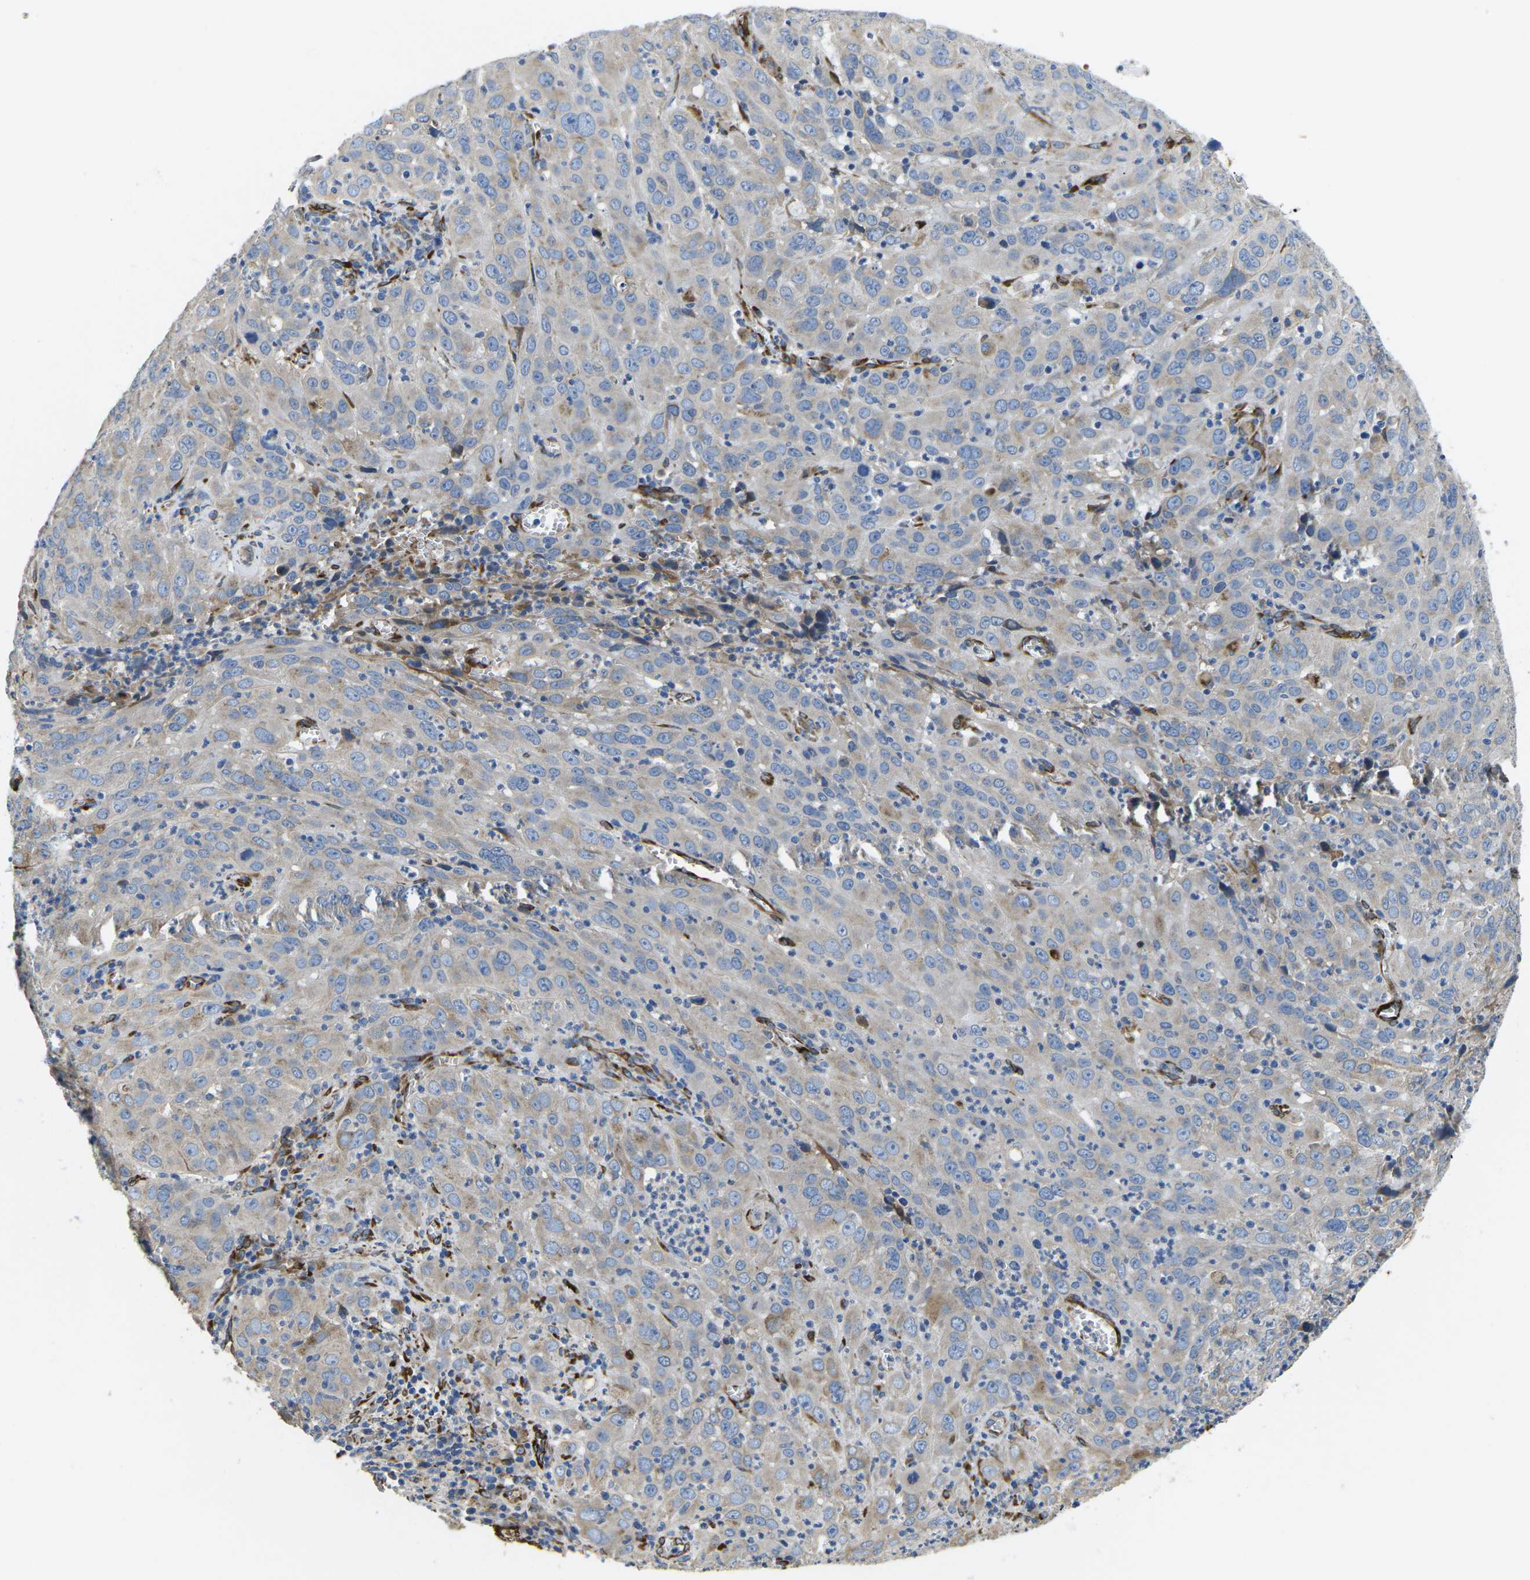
{"staining": {"intensity": "weak", "quantity": "<25%", "location": "cytoplasmic/membranous"}, "tissue": "cervical cancer", "cell_type": "Tumor cells", "image_type": "cancer", "snomed": [{"axis": "morphology", "description": "Squamous cell carcinoma, NOS"}, {"axis": "topography", "description": "Cervix"}], "caption": "Immunohistochemistry (IHC) photomicrograph of squamous cell carcinoma (cervical) stained for a protein (brown), which demonstrates no staining in tumor cells.", "gene": "PDZD8", "patient": {"sex": "female", "age": 32}}